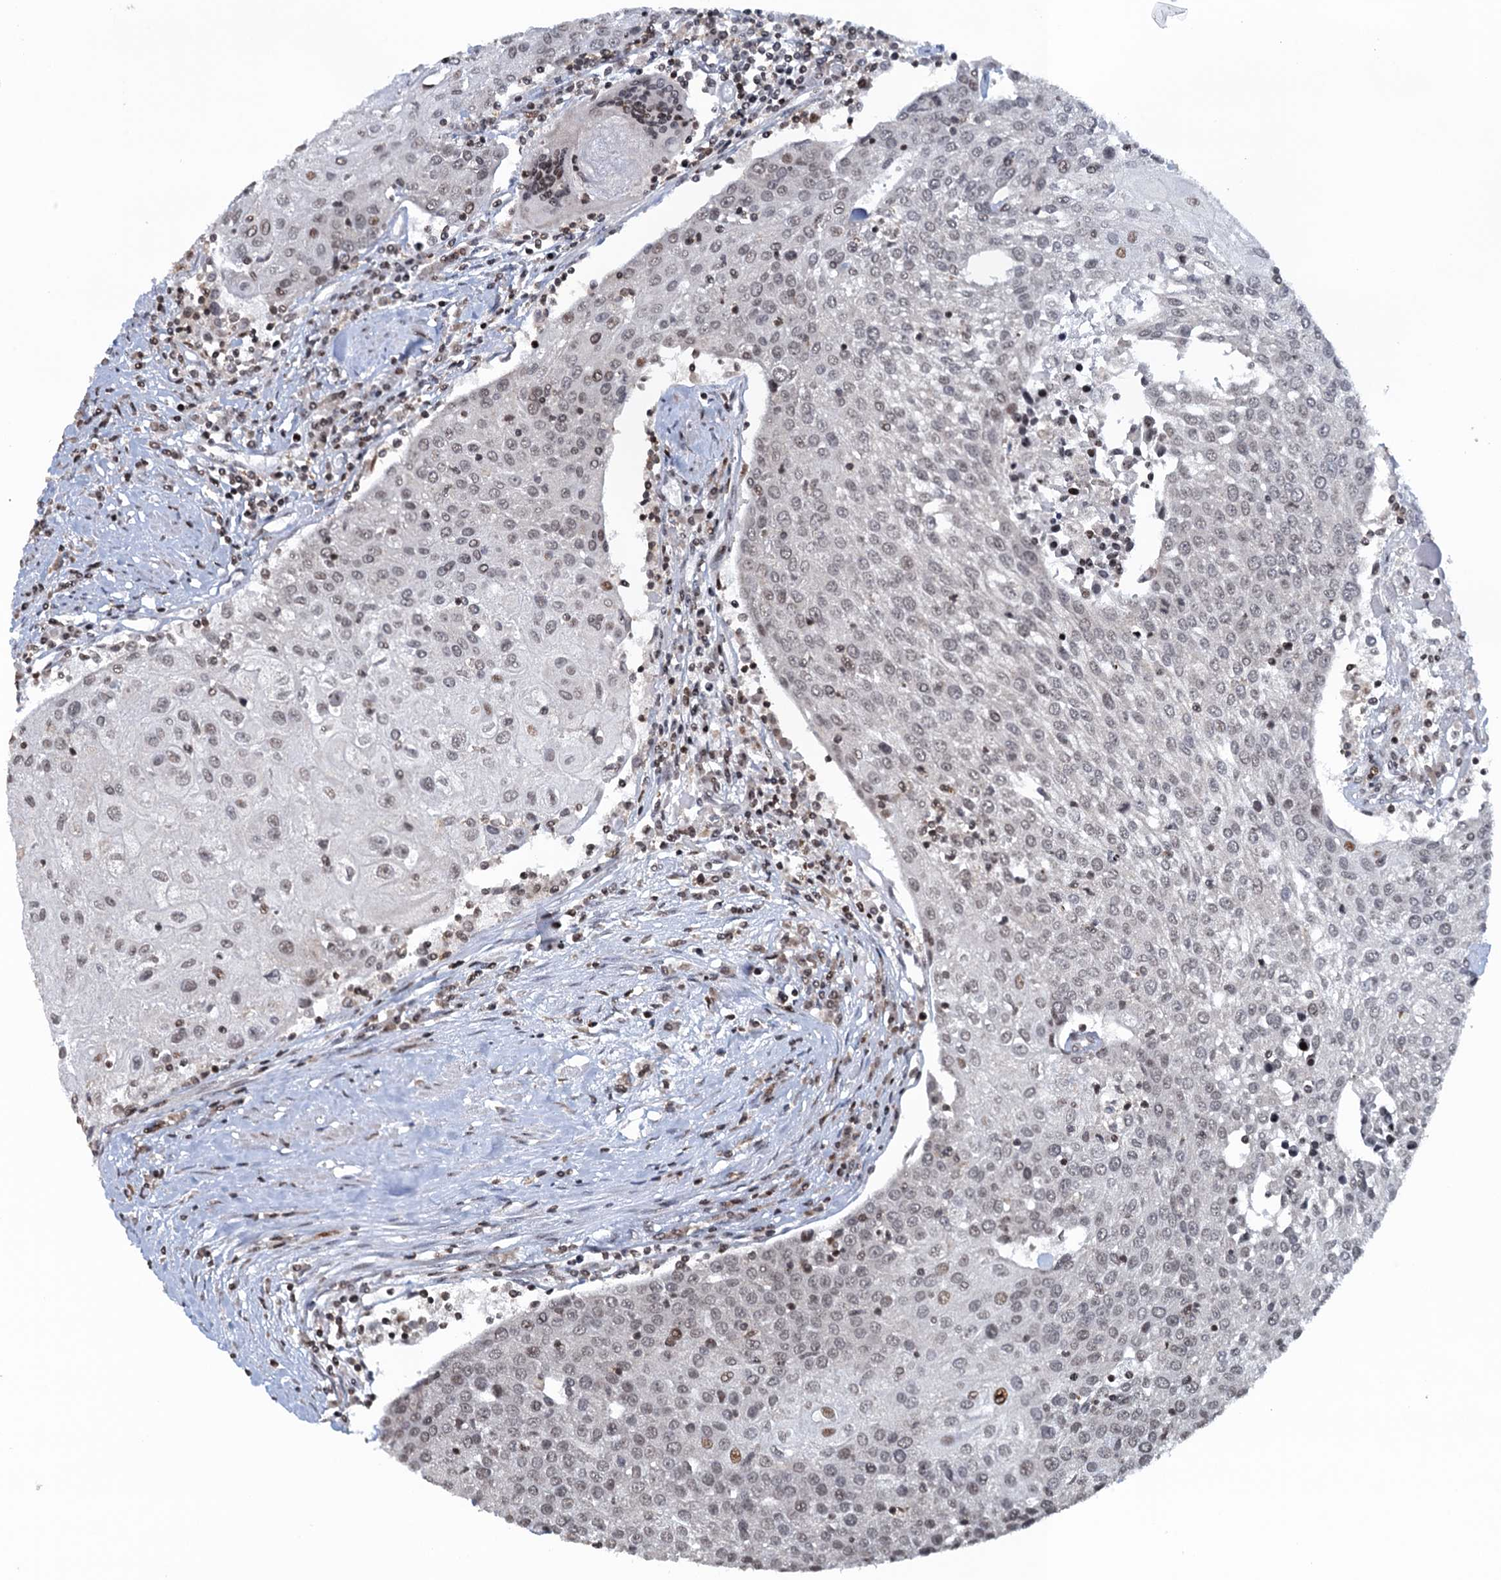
{"staining": {"intensity": "weak", "quantity": ">75%", "location": "nuclear"}, "tissue": "urothelial cancer", "cell_type": "Tumor cells", "image_type": "cancer", "snomed": [{"axis": "morphology", "description": "Urothelial carcinoma, High grade"}, {"axis": "topography", "description": "Urinary bladder"}], "caption": "About >75% of tumor cells in urothelial cancer reveal weak nuclear protein staining as visualized by brown immunohistochemical staining.", "gene": "FYB1", "patient": {"sex": "female", "age": 85}}